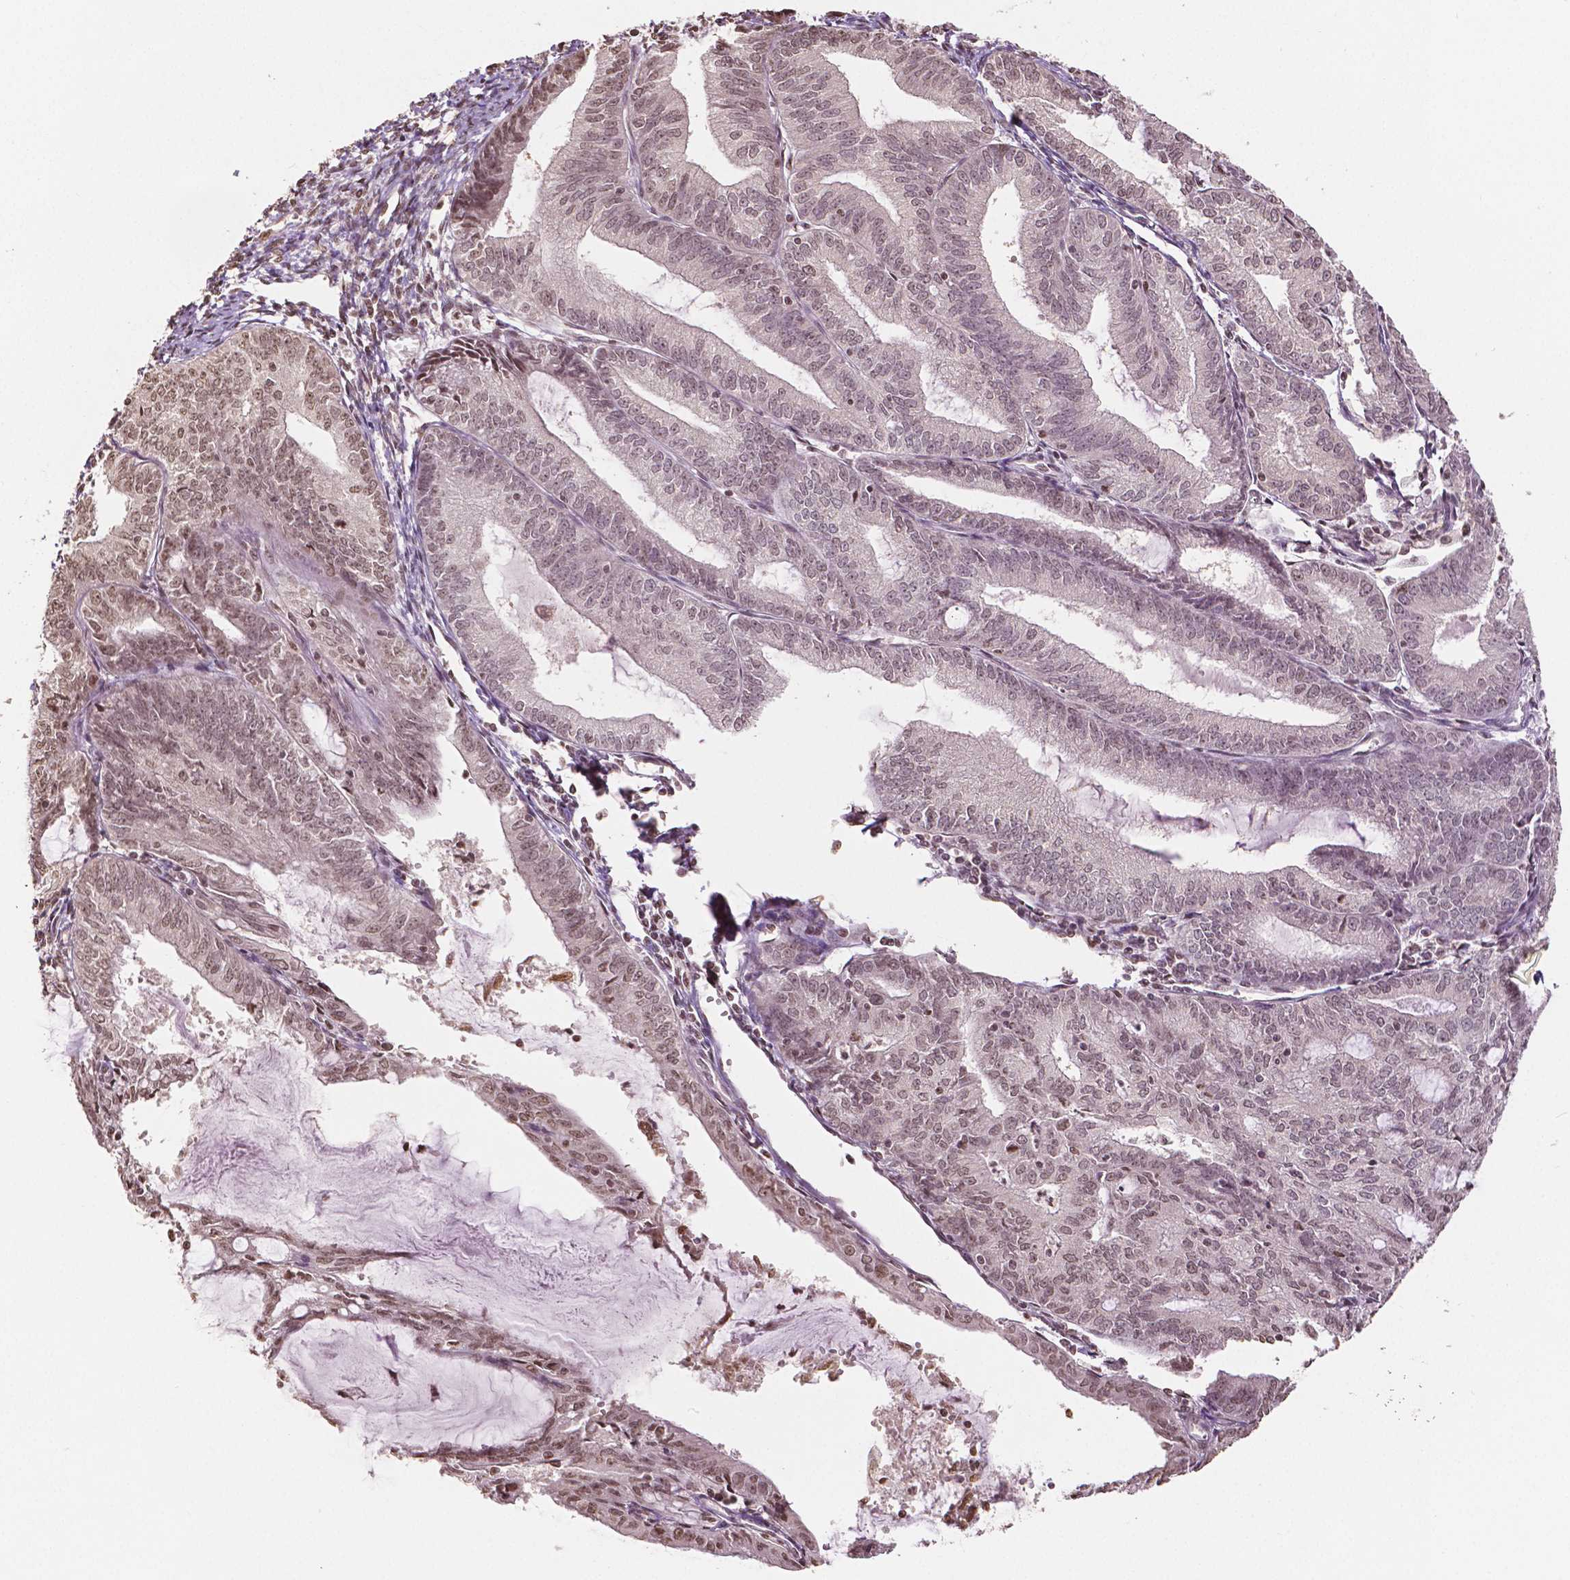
{"staining": {"intensity": "moderate", "quantity": ">75%", "location": "nuclear"}, "tissue": "endometrial cancer", "cell_type": "Tumor cells", "image_type": "cancer", "snomed": [{"axis": "morphology", "description": "Adenocarcinoma, NOS"}, {"axis": "topography", "description": "Endometrium"}], "caption": "The image exhibits immunohistochemical staining of endometrial adenocarcinoma. There is moderate nuclear expression is present in about >75% of tumor cells. (DAB (3,3'-diaminobenzidine) = brown stain, brightfield microscopy at high magnification).", "gene": "DEK", "patient": {"sex": "female", "age": 70}}